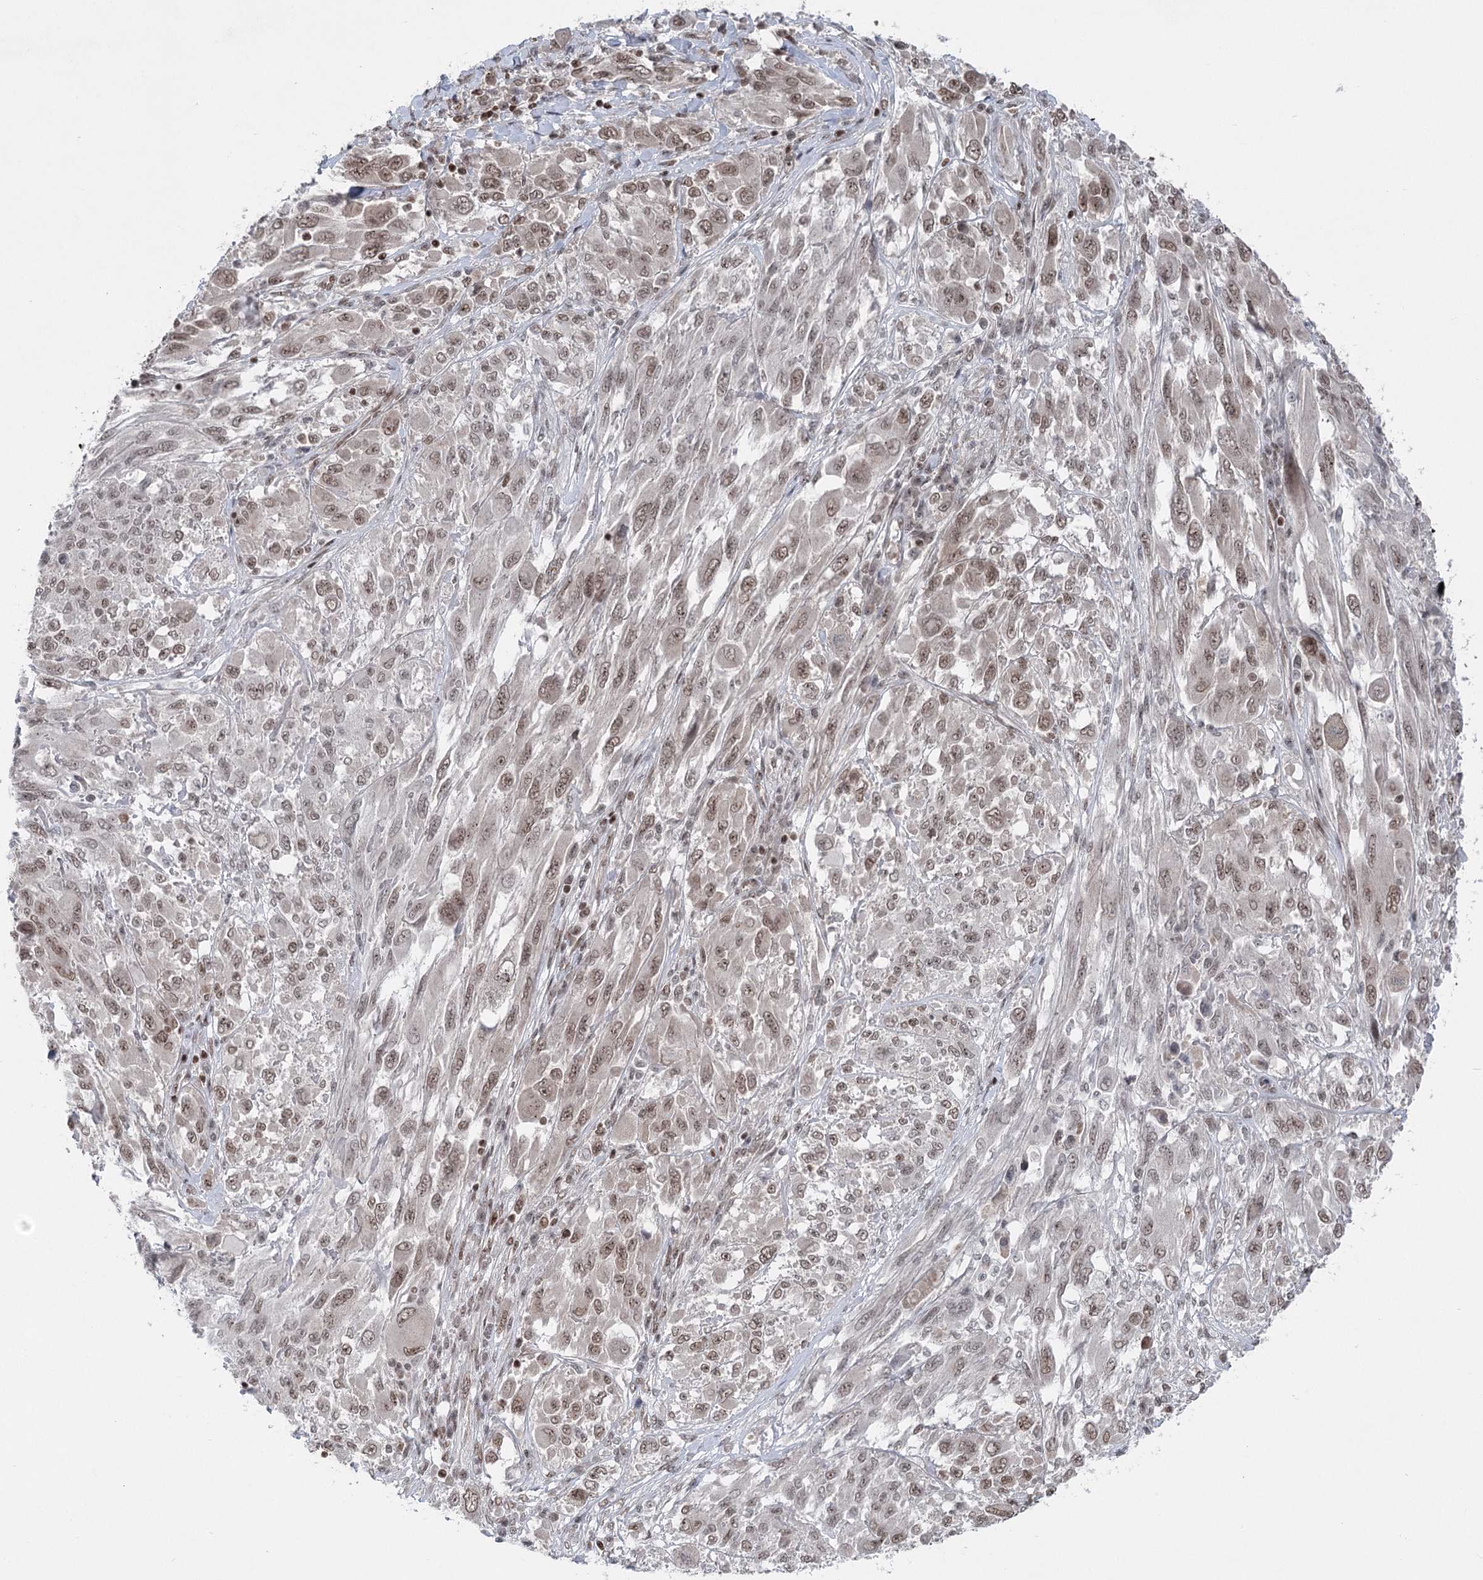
{"staining": {"intensity": "moderate", "quantity": ">75%", "location": "nuclear"}, "tissue": "melanoma", "cell_type": "Tumor cells", "image_type": "cancer", "snomed": [{"axis": "morphology", "description": "Malignant melanoma, NOS"}, {"axis": "topography", "description": "Skin"}], "caption": "The immunohistochemical stain shows moderate nuclear staining in tumor cells of melanoma tissue. The protein of interest is stained brown, and the nuclei are stained in blue (DAB IHC with brightfield microscopy, high magnification).", "gene": "CGGBP1", "patient": {"sex": "female", "age": 91}}